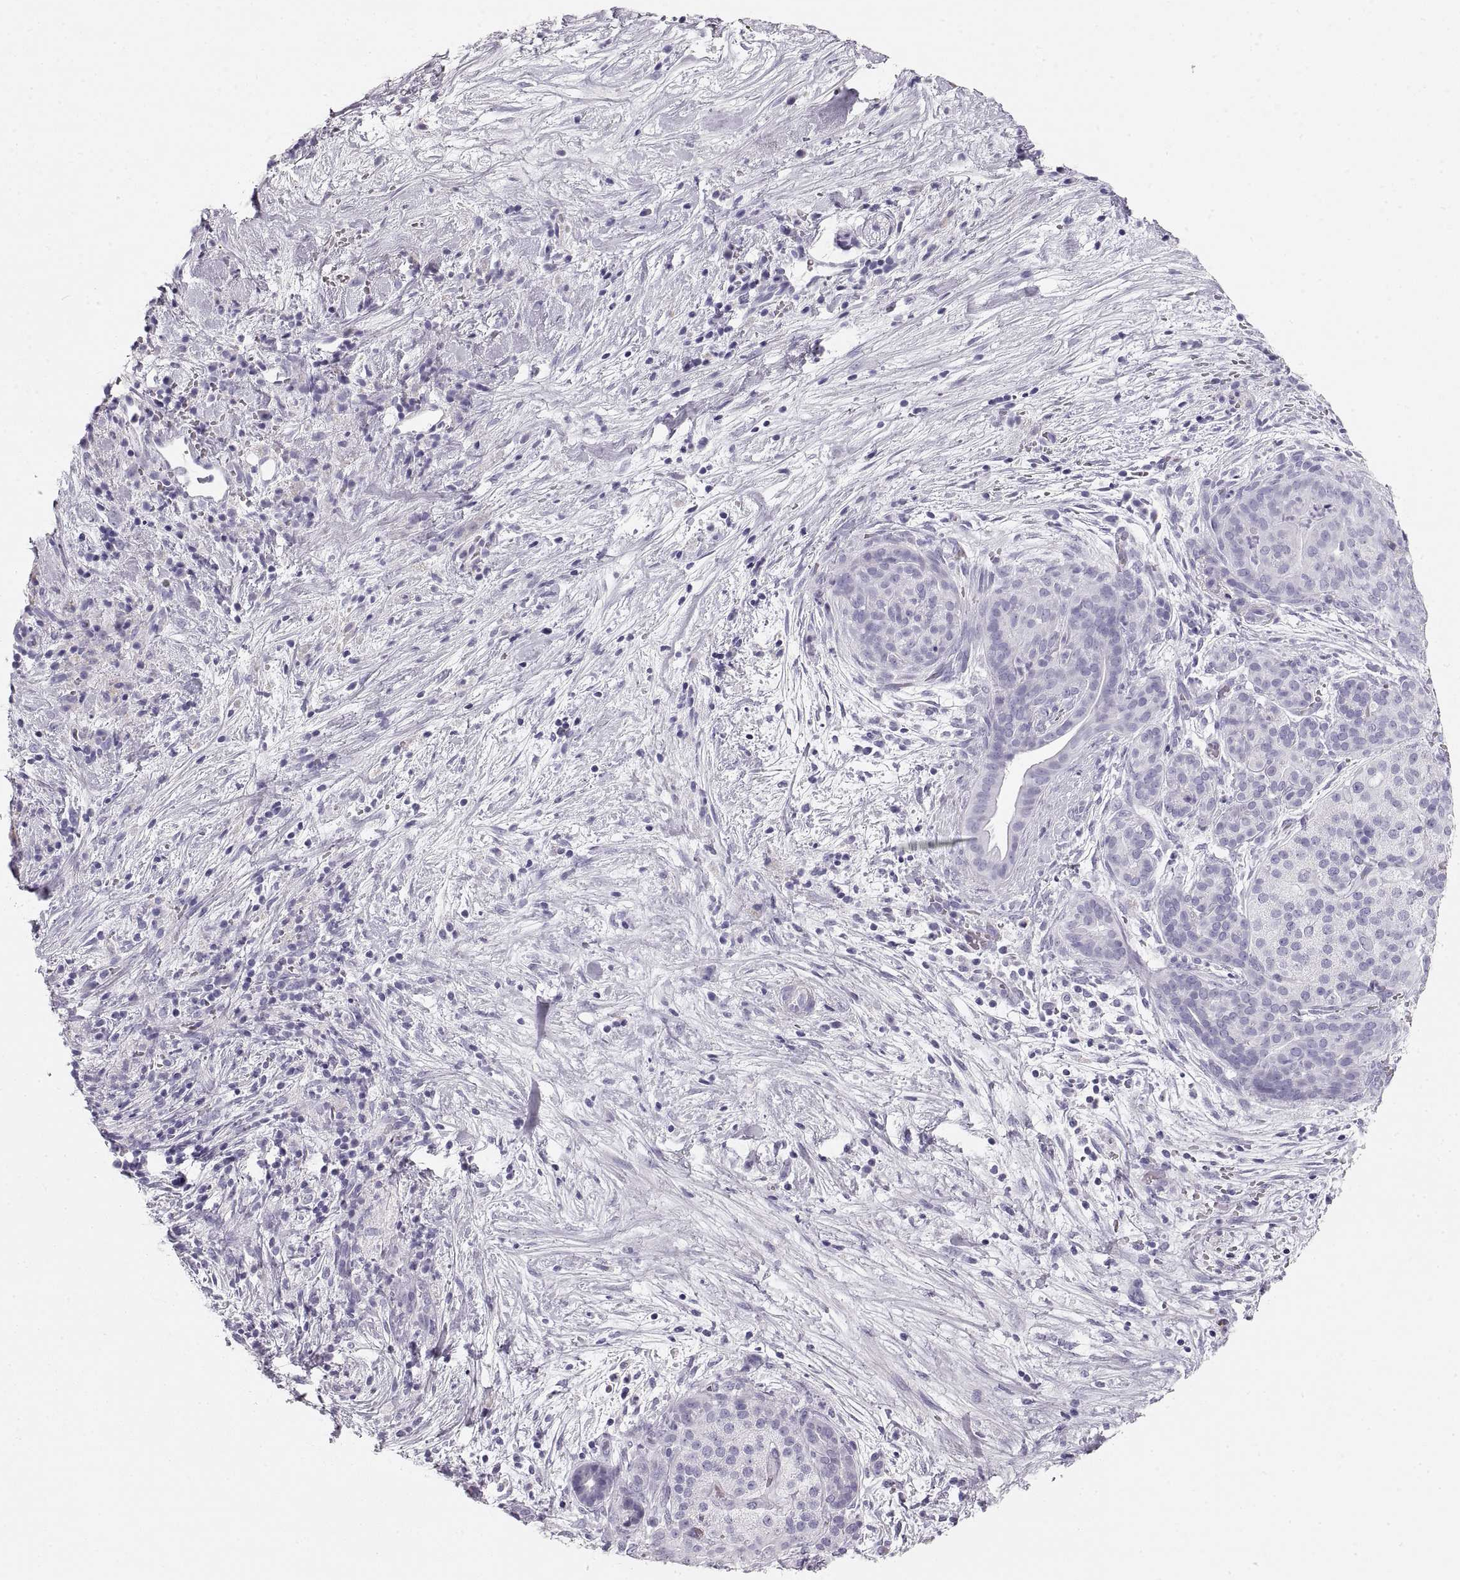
{"staining": {"intensity": "negative", "quantity": "none", "location": "none"}, "tissue": "pancreatic cancer", "cell_type": "Tumor cells", "image_type": "cancer", "snomed": [{"axis": "morphology", "description": "Adenocarcinoma, NOS"}, {"axis": "topography", "description": "Pancreas"}], "caption": "Immunohistochemistry image of adenocarcinoma (pancreatic) stained for a protein (brown), which demonstrates no expression in tumor cells.", "gene": "CRYAA", "patient": {"sex": "male", "age": 44}}